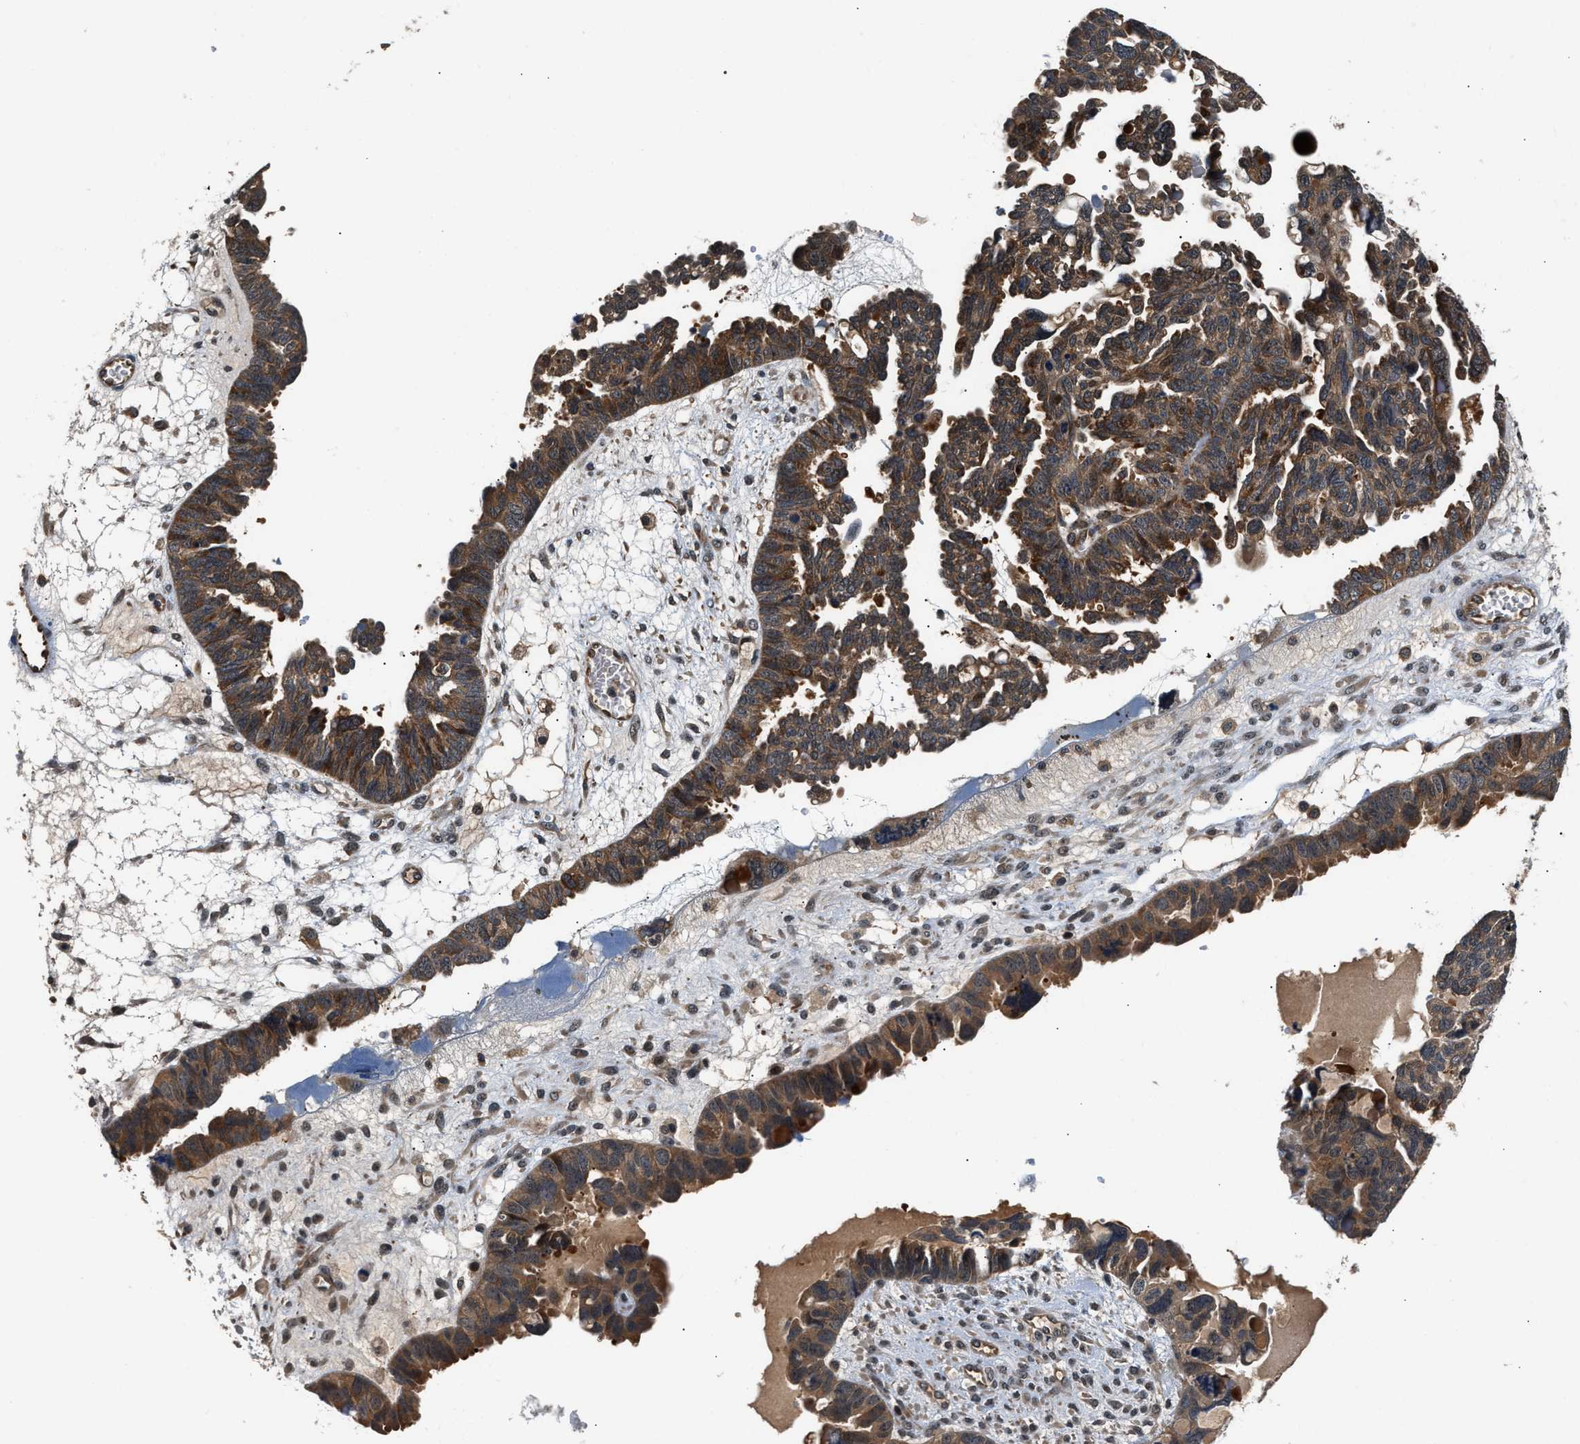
{"staining": {"intensity": "moderate", "quantity": ">75%", "location": "cytoplasmic/membranous"}, "tissue": "ovarian cancer", "cell_type": "Tumor cells", "image_type": "cancer", "snomed": [{"axis": "morphology", "description": "Cystadenocarcinoma, serous, NOS"}, {"axis": "topography", "description": "Ovary"}], "caption": "Protein staining displays moderate cytoplasmic/membranous expression in approximately >75% of tumor cells in serous cystadenocarcinoma (ovarian).", "gene": "TUT7", "patient": {"sex": "female", "age": 79}}